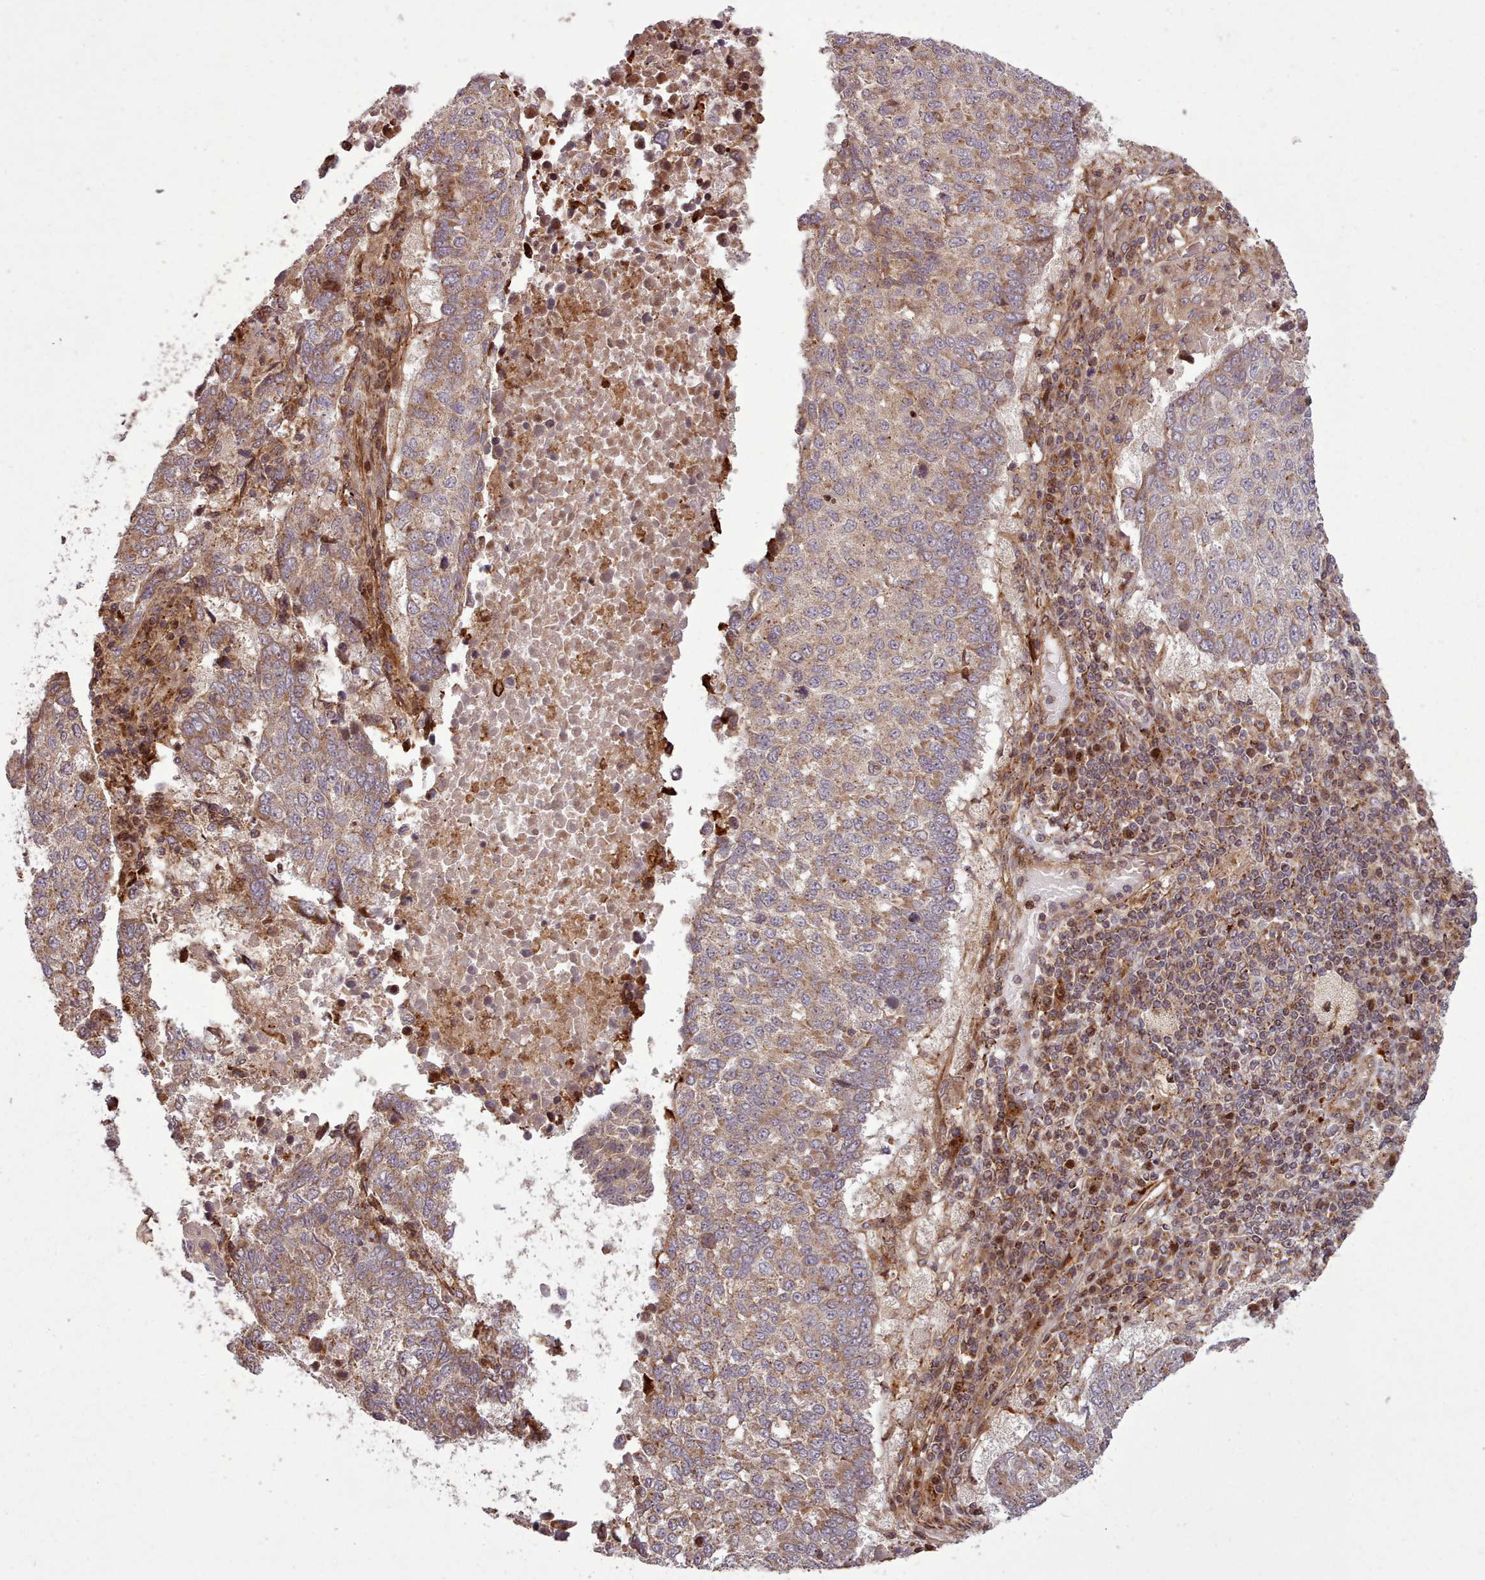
{"staining": {"intensity": "moderate", "quantity": "25%-75%", "location": "cytoplasmic/membranous"}, "tissue": "lung cancer", "cell_type": "Tumor cells", "image_type": "cancer", "snomed": [{"axis": "morphology", "description": "Squamous cell carcinoma, NOS"}, {"axis": "topography", "description": "Lung"}], "caption": "DAB (3,3'-diaminobenzidine) immunohistochemical staining of human lung cancer demonstrates moderate cytoplasmic/membranous protein staining in approximately 25%-75% of tumor cells.", "gene": "NLRP7", "patient": {"sex": "male", "age": 73}}